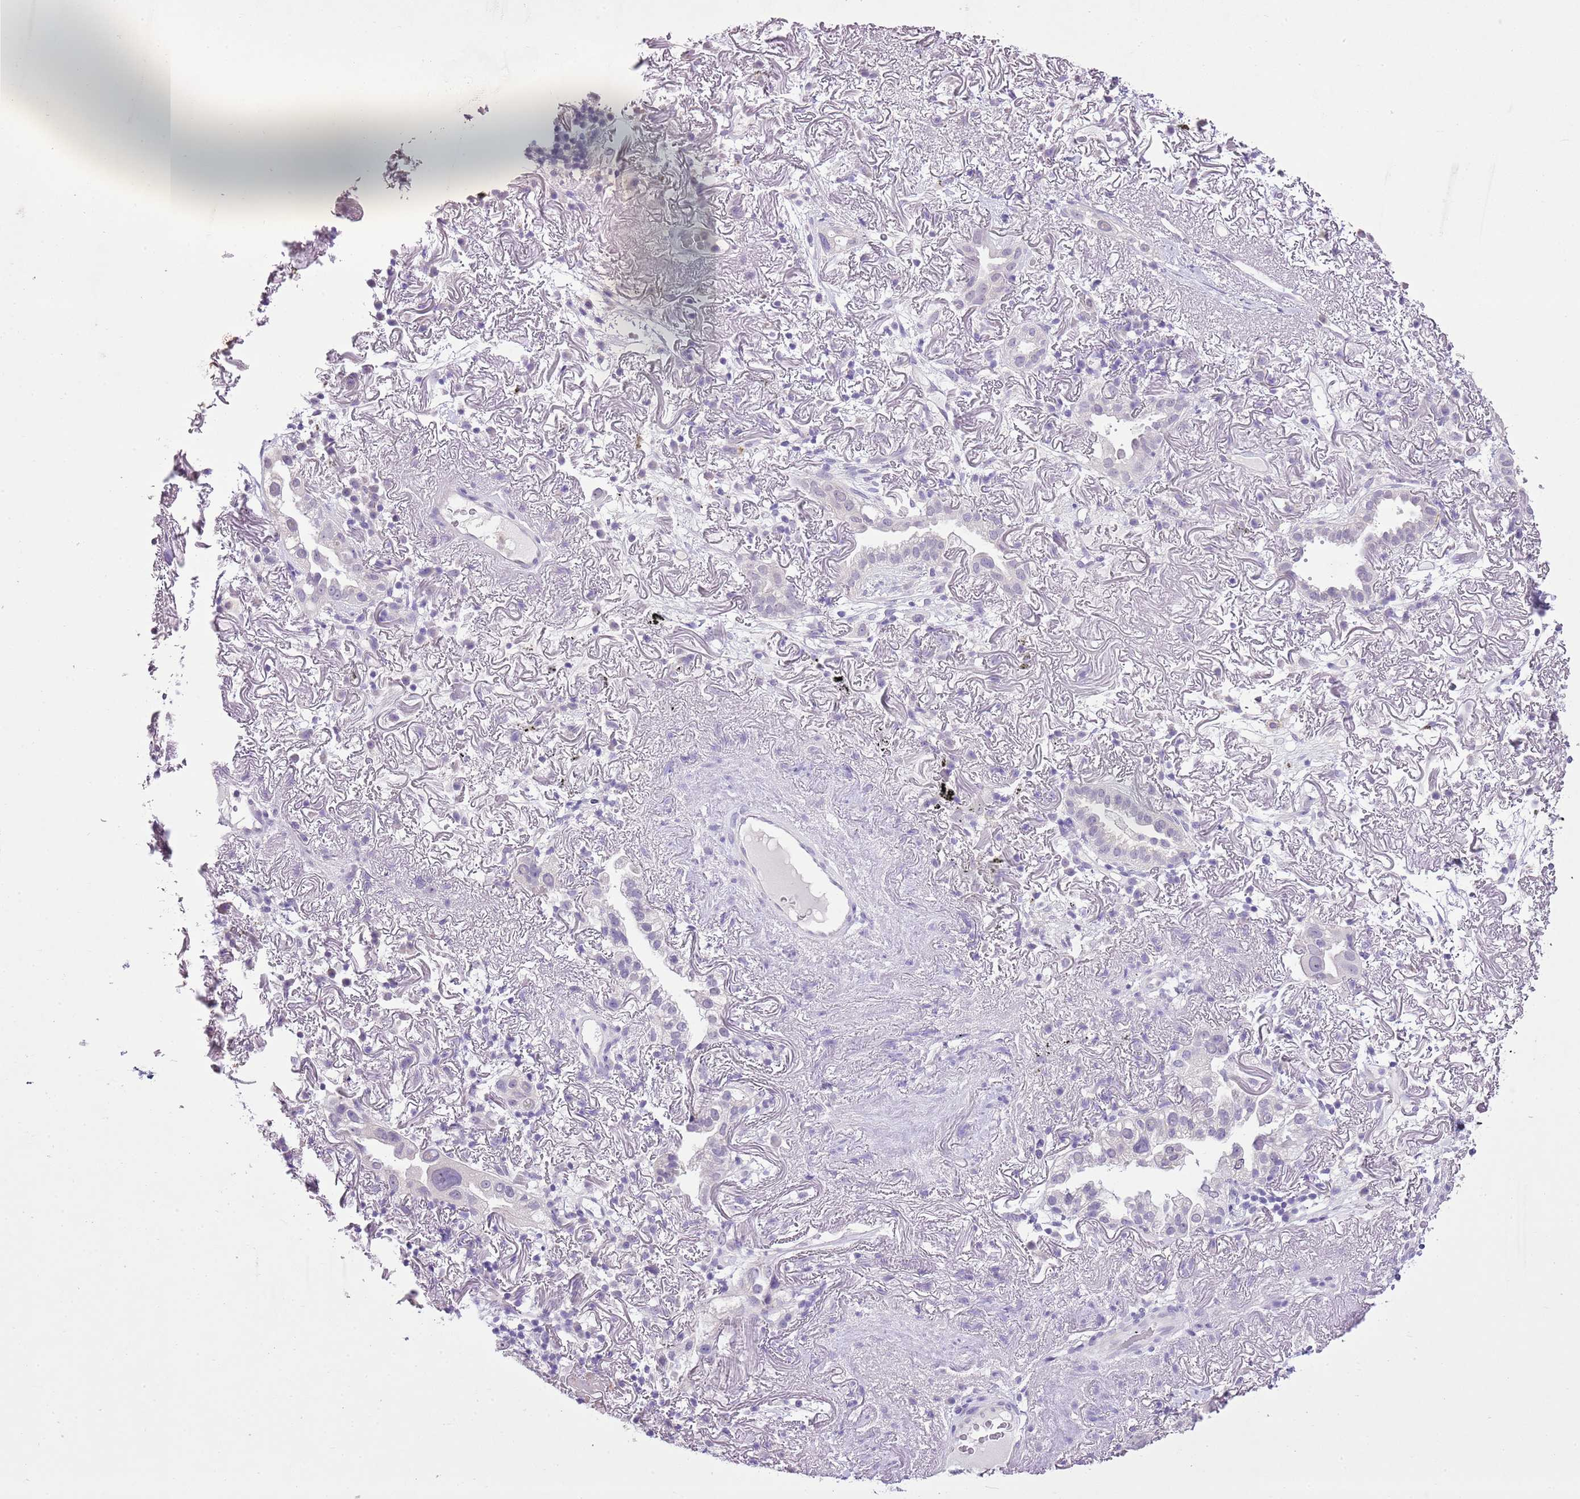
{"staining": {"intensity": "negative", "quantity": "none", "location": "none"}, "tissue": "lung cancer", "cell_type": "Tumor cells", "image_type": "cancer", "snomed": [{"axis": "morphology", "description": "Adenocarcinoma, NOS"}, {"axis": "topography", "description": "Lung"}], "caption": "Immunohistochemistry (IHC) micrograph of neoplastic tissue: human lung adenocarcinoma stained with DAB exhibits no significant protein expression in tumor cells.", "gene": "XPO7", "patient": {"sex": "female", "age": 69}}